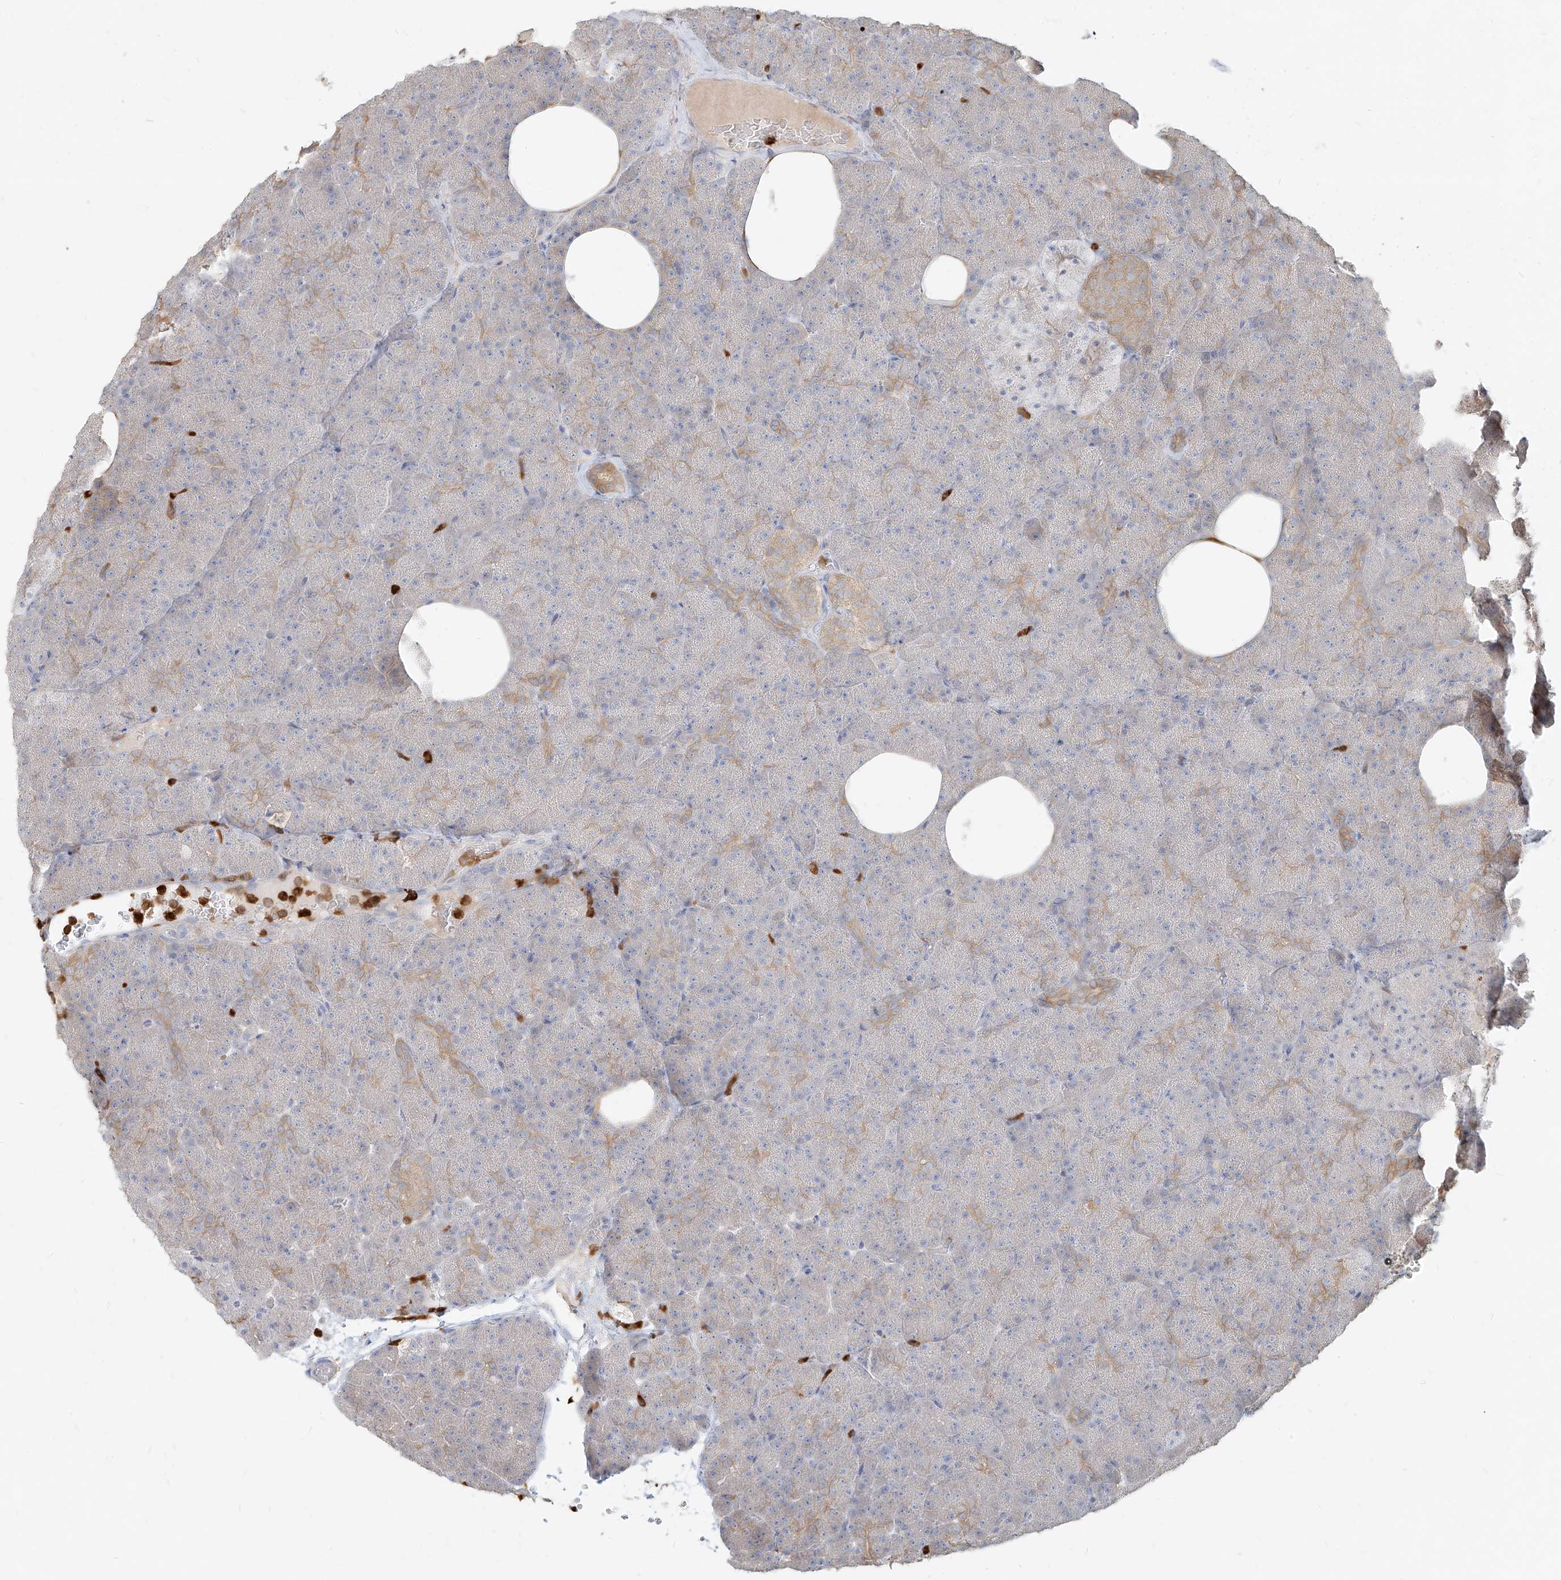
{"staining": {"intensity": "moderate", "quantity": "<25%", "location": "cytoplasmic/membranous"}, "tissue": "pancreas", "cell_type": "Exocrine glandular cells", "image_type": "normal", "snomed": [{"axis": "morphology", "description": "Normal tissue, NOS"}, {"axis": "morphology", "description": "Carcinoid, malignant, NOS"}, {"axis": "topography", "description": "Pancreas"}], "caption": "Unremarkable pancreas reveals moderate cytoplasmic/membranous expression in approximately <25% of exocrine glandular cells, visualized by immunohistochemistry.", "gene": "PGD", "patient": {"sex": "female", "age": 35}}